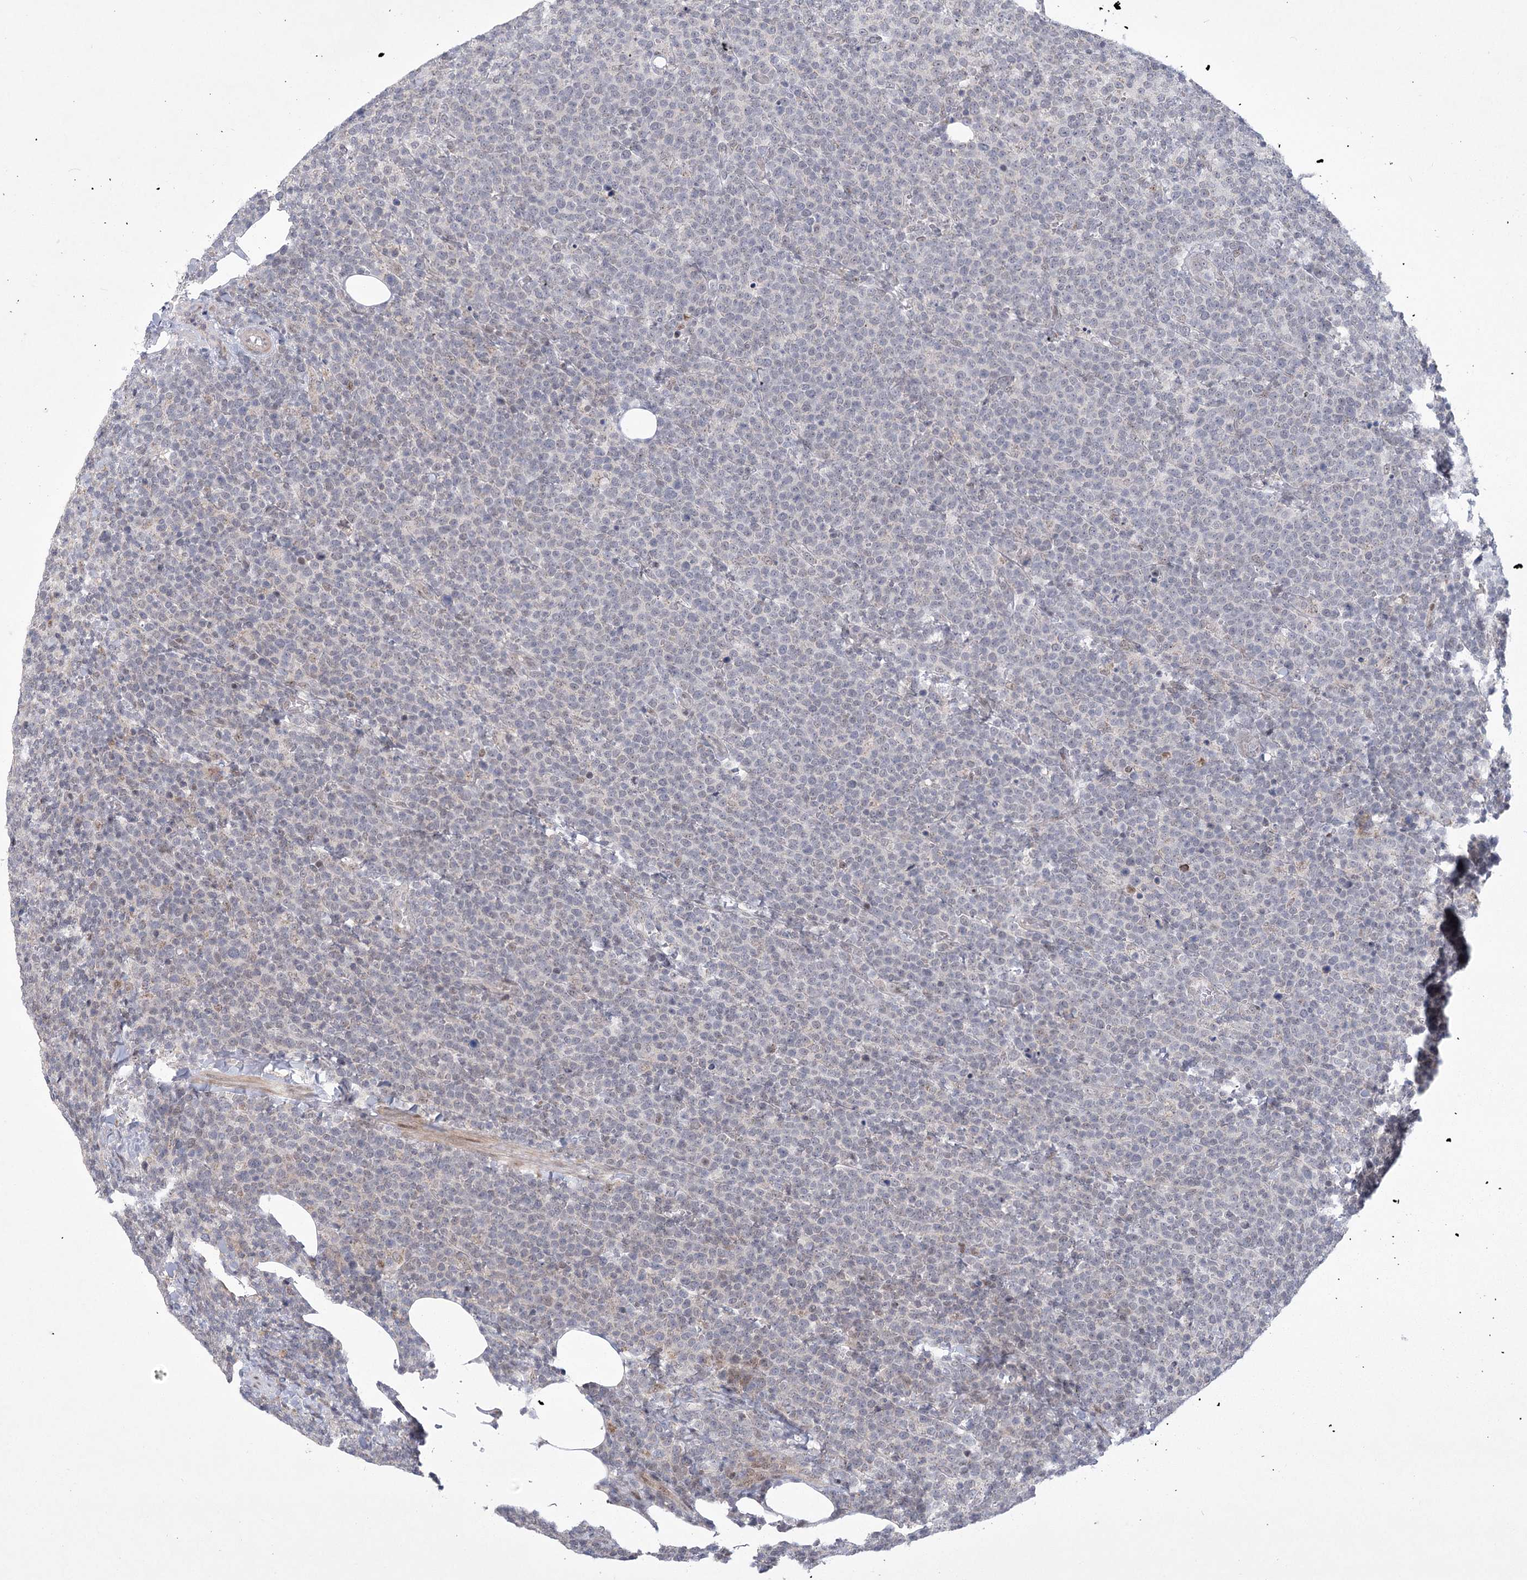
{"staining": {"intensity": "negative", "quantity": "none", "location": "none"}, "tissue": "lymphoma", "cell_type": "Tumor cells", "image_type": "cancer", "snomed": [{"axis": "morphology", "description": "Malignant lymphoma, non-Hodgkin's type, High grade"}, {"axis": "topography", "description": "Lymph node"}], "caption": "There is no significant expression in tumor cells of malignant lymphoma, non-Hodgkin's type (high-grade). (DAB immunohistochemistry visualized using brightfield microscopy, high magnification).", "gene": "CIB4", "patient": {"sex": "male", "age": 61}}